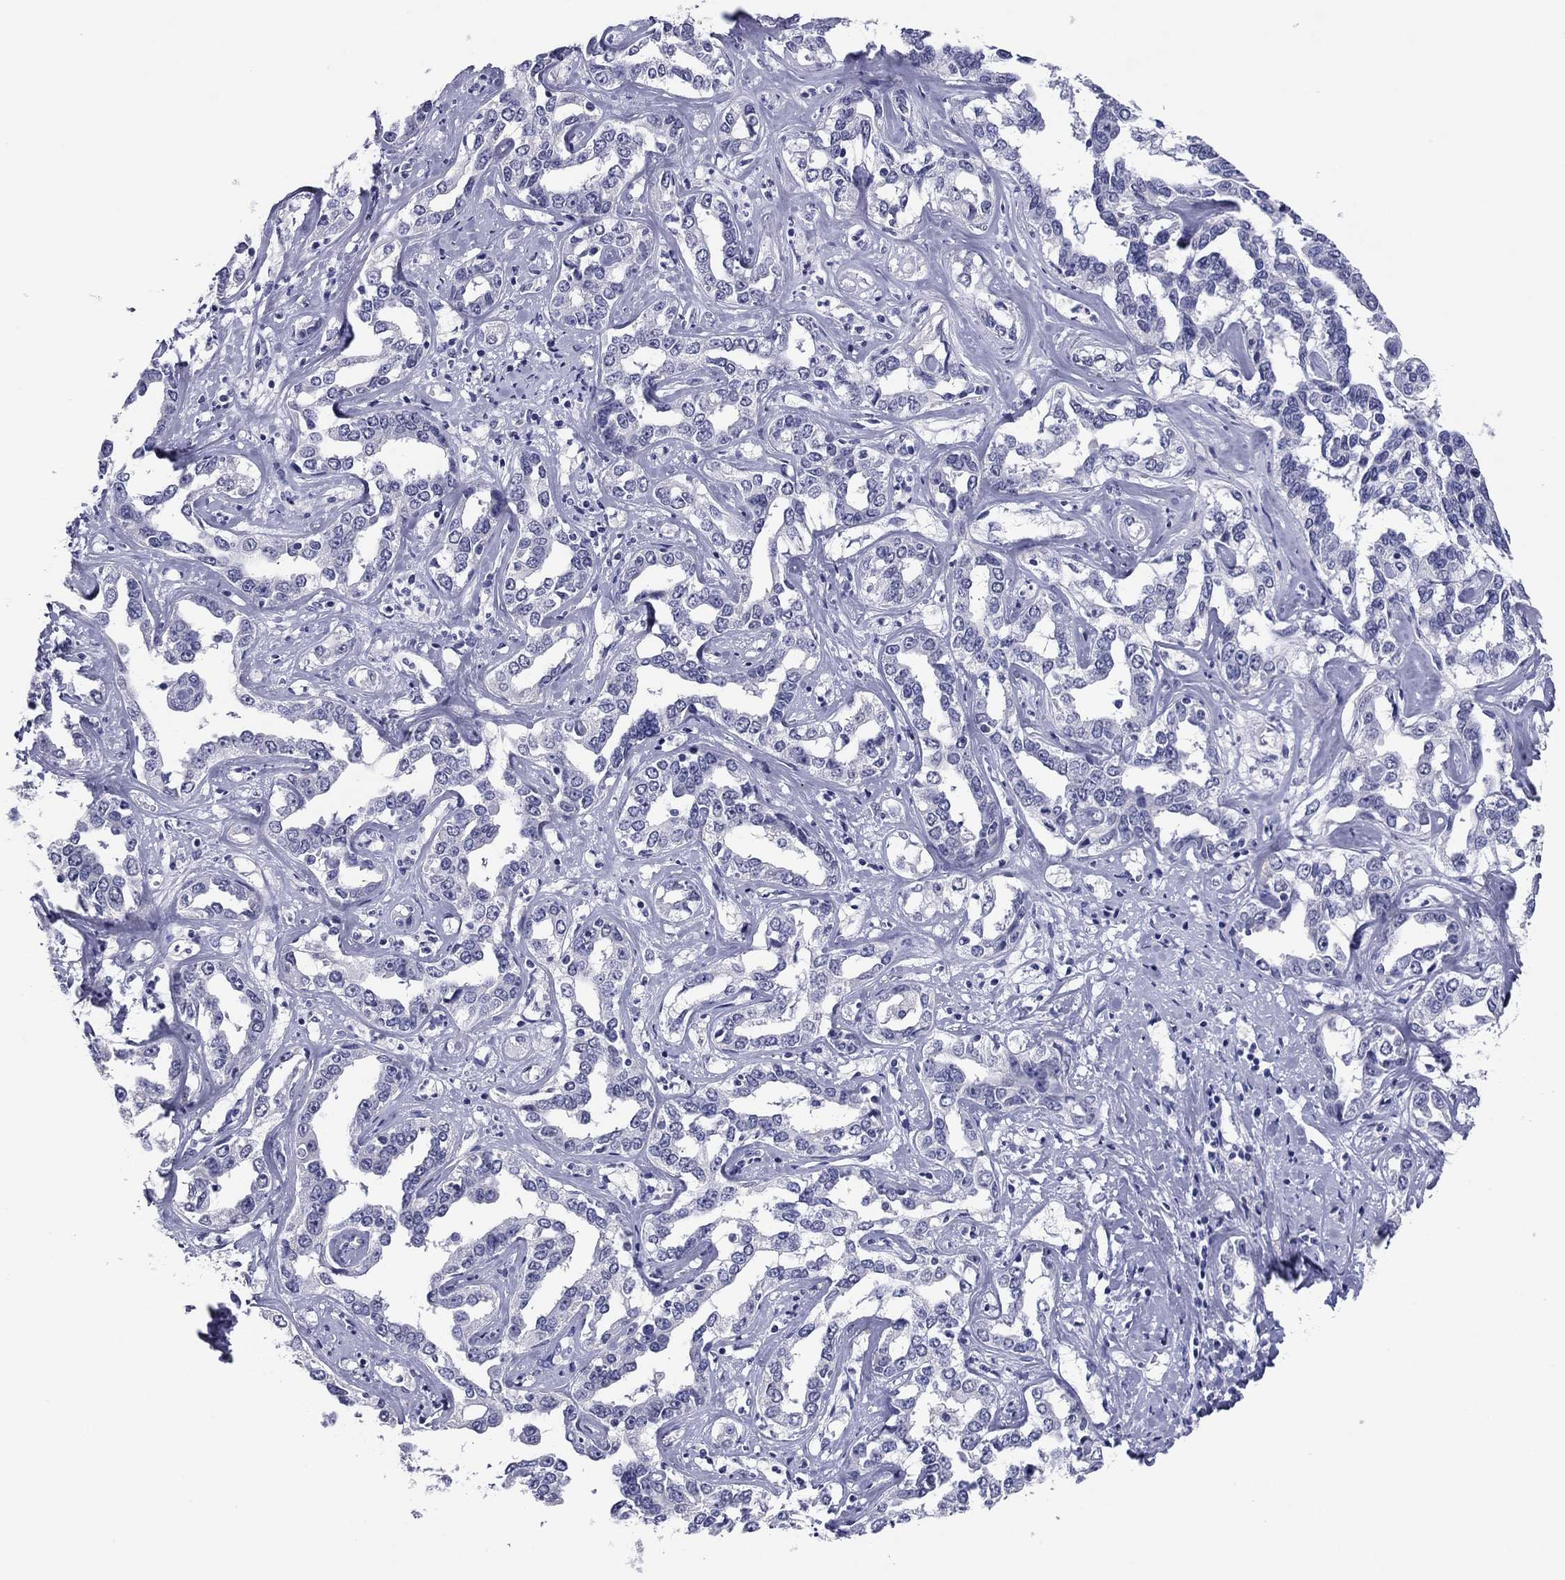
{"staining": {"intensity": "negative", "quantity": "none", "location": "none"}, "tissue": "liver cancer", "cell_type": "Tumor cells", "image_type": "cancer", "snomed": [{"axis": "morphology", "description": "Cholangiocarcinoma"}, {"axis": "topography", "description": "Liver"}], "caption": "Liver cancer (cholangiocarcinoma) stained for a protein using immunohistochemistry (IHC) exhibits no expression tumor cells.", "gene": "HAO1", "patient": {"sex": "male", "age": 59}}